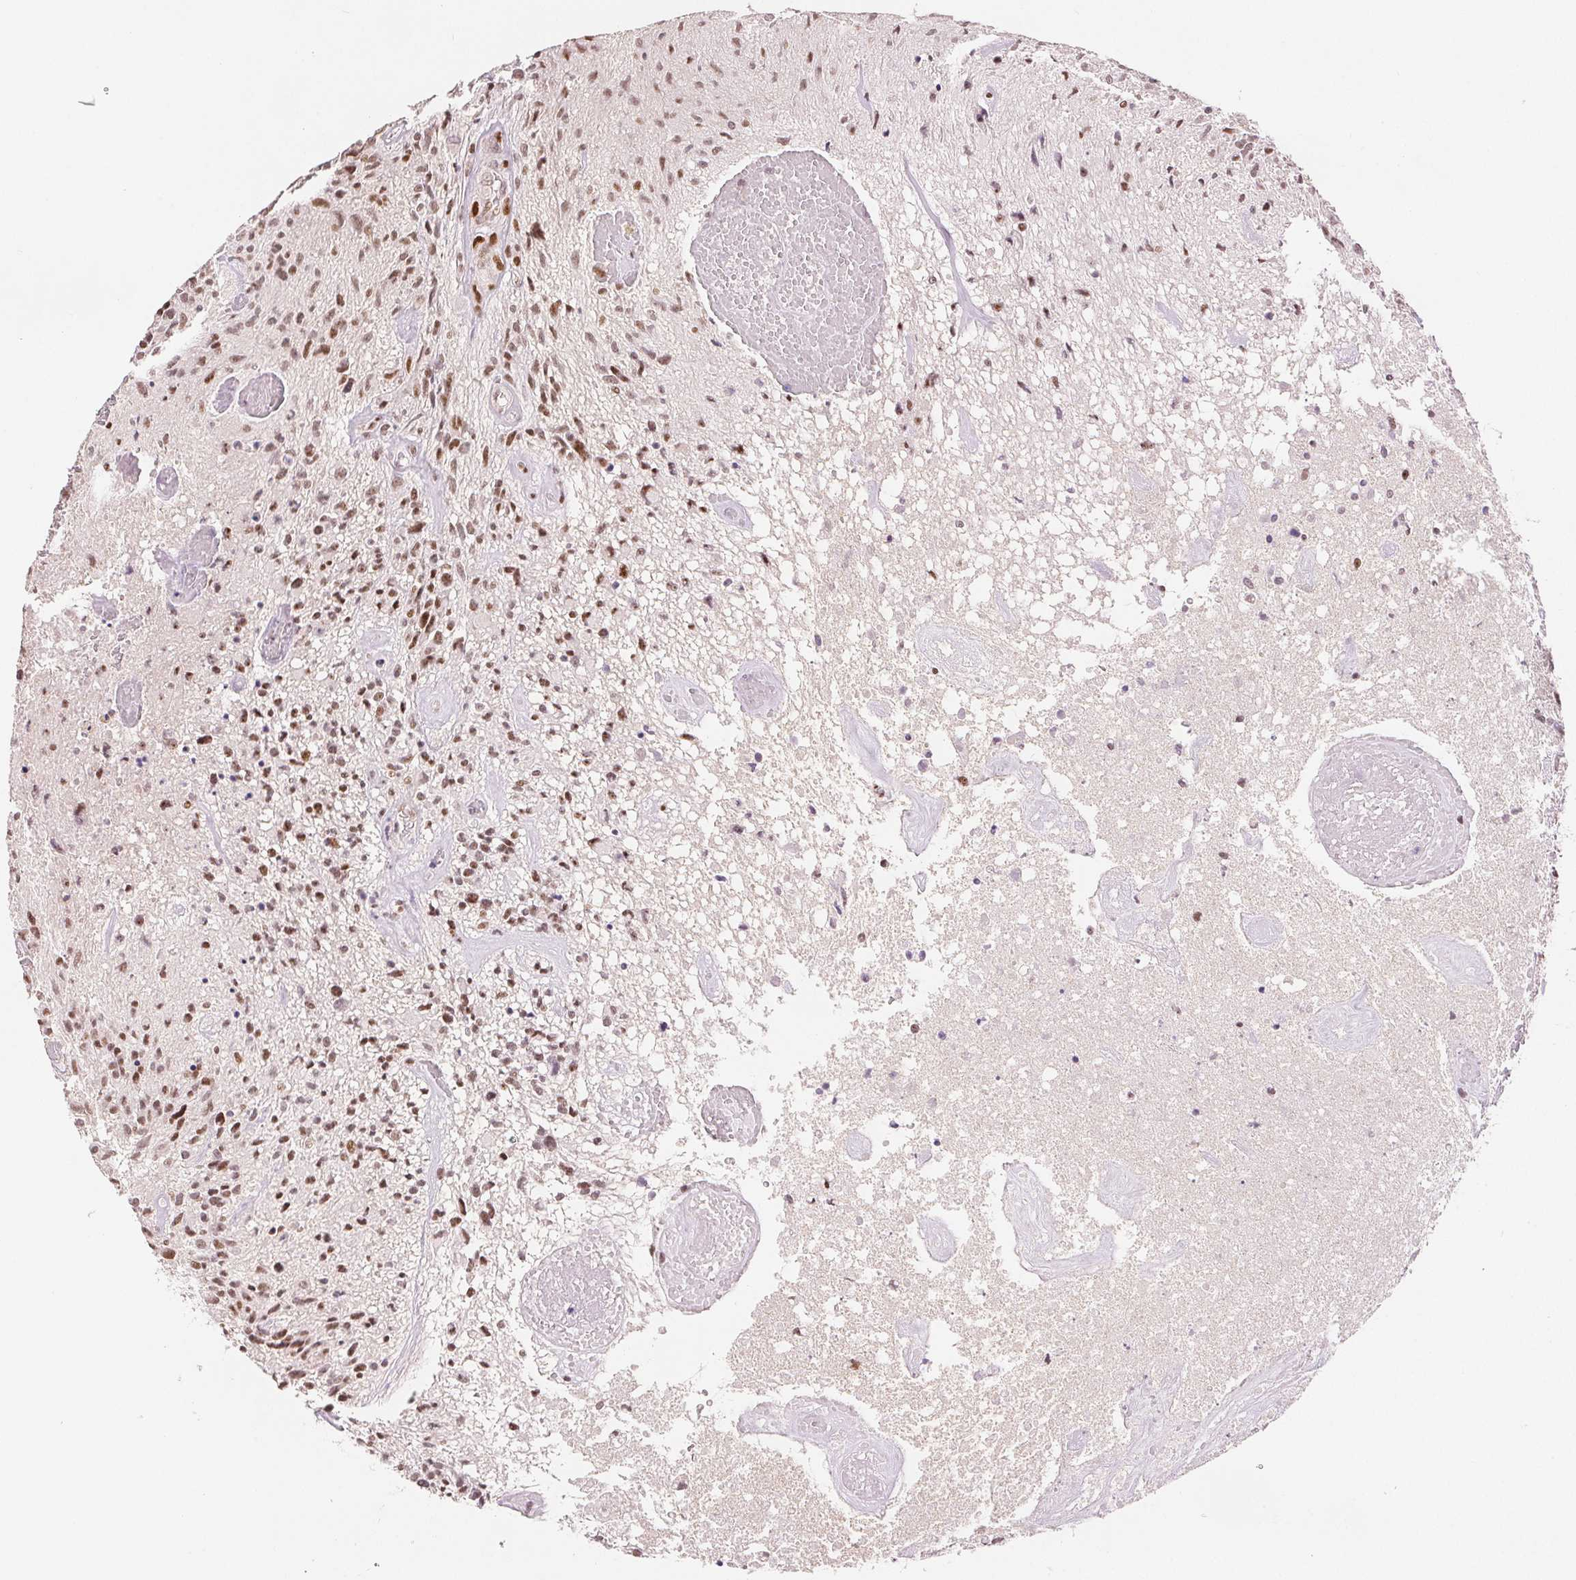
{"staining": {"intensity": "moderate", "quantity": ">75%", "location": "nuclear"}, "tissue": "glioma", "cell_type": "Tumor cells", "image_type": "cancer", "snomed": [{"axis": "morphology", "description": "Glioma, malignant, High grade"}, {"axis": "topography", "description": "Brain"}], "caption": "This micrograph exhibits IHC staining of human malignant glioma (high-grade), with medium moderate nuclear positivity in approximately >75% of tumor cells.", "gene": "ZNF703", "patient": {"sex": "male", "age": 75}}